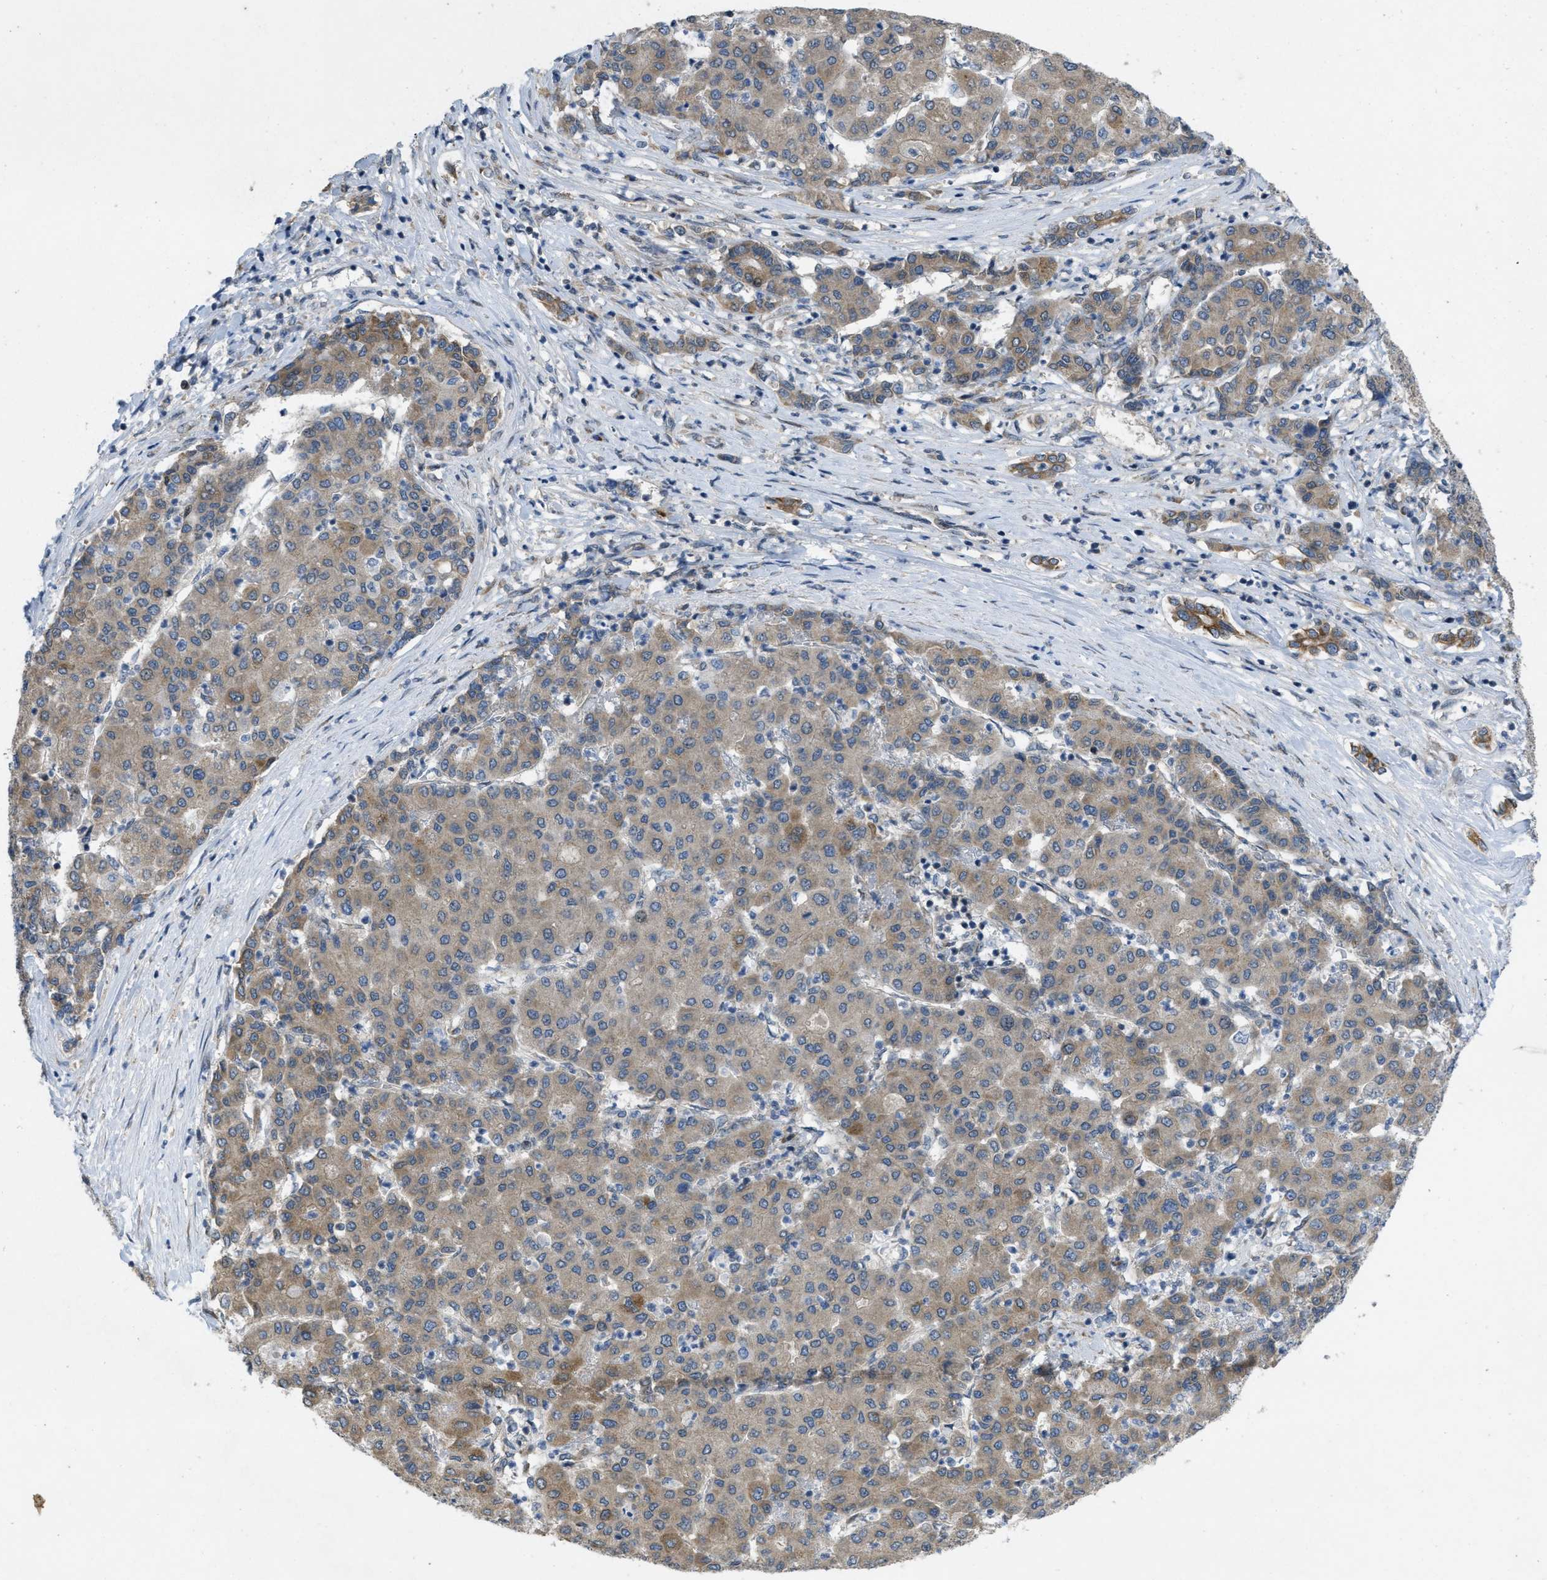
{"staining": {"intensity": "weak", "quantity": ">75%", "location": "cytoplasmic/membranous"}, "tissue": "liver cancer", "cell_type": "Tumor cells", "image_type": "cancer", "snomed": [{"axis": "morphology", "description": "Carcinoma, Hepatocellular, NOS"}, {"axis": "topography", "description": "Liver"}], "caption": "Weak cytoplasmic/membranous protein staining is appreciated in about >75% of tumor cells in liver cancer (hepatocellular carcinoma).", "gene": "IFNLR1", "patient": {"sex": "male", "age": 65}}